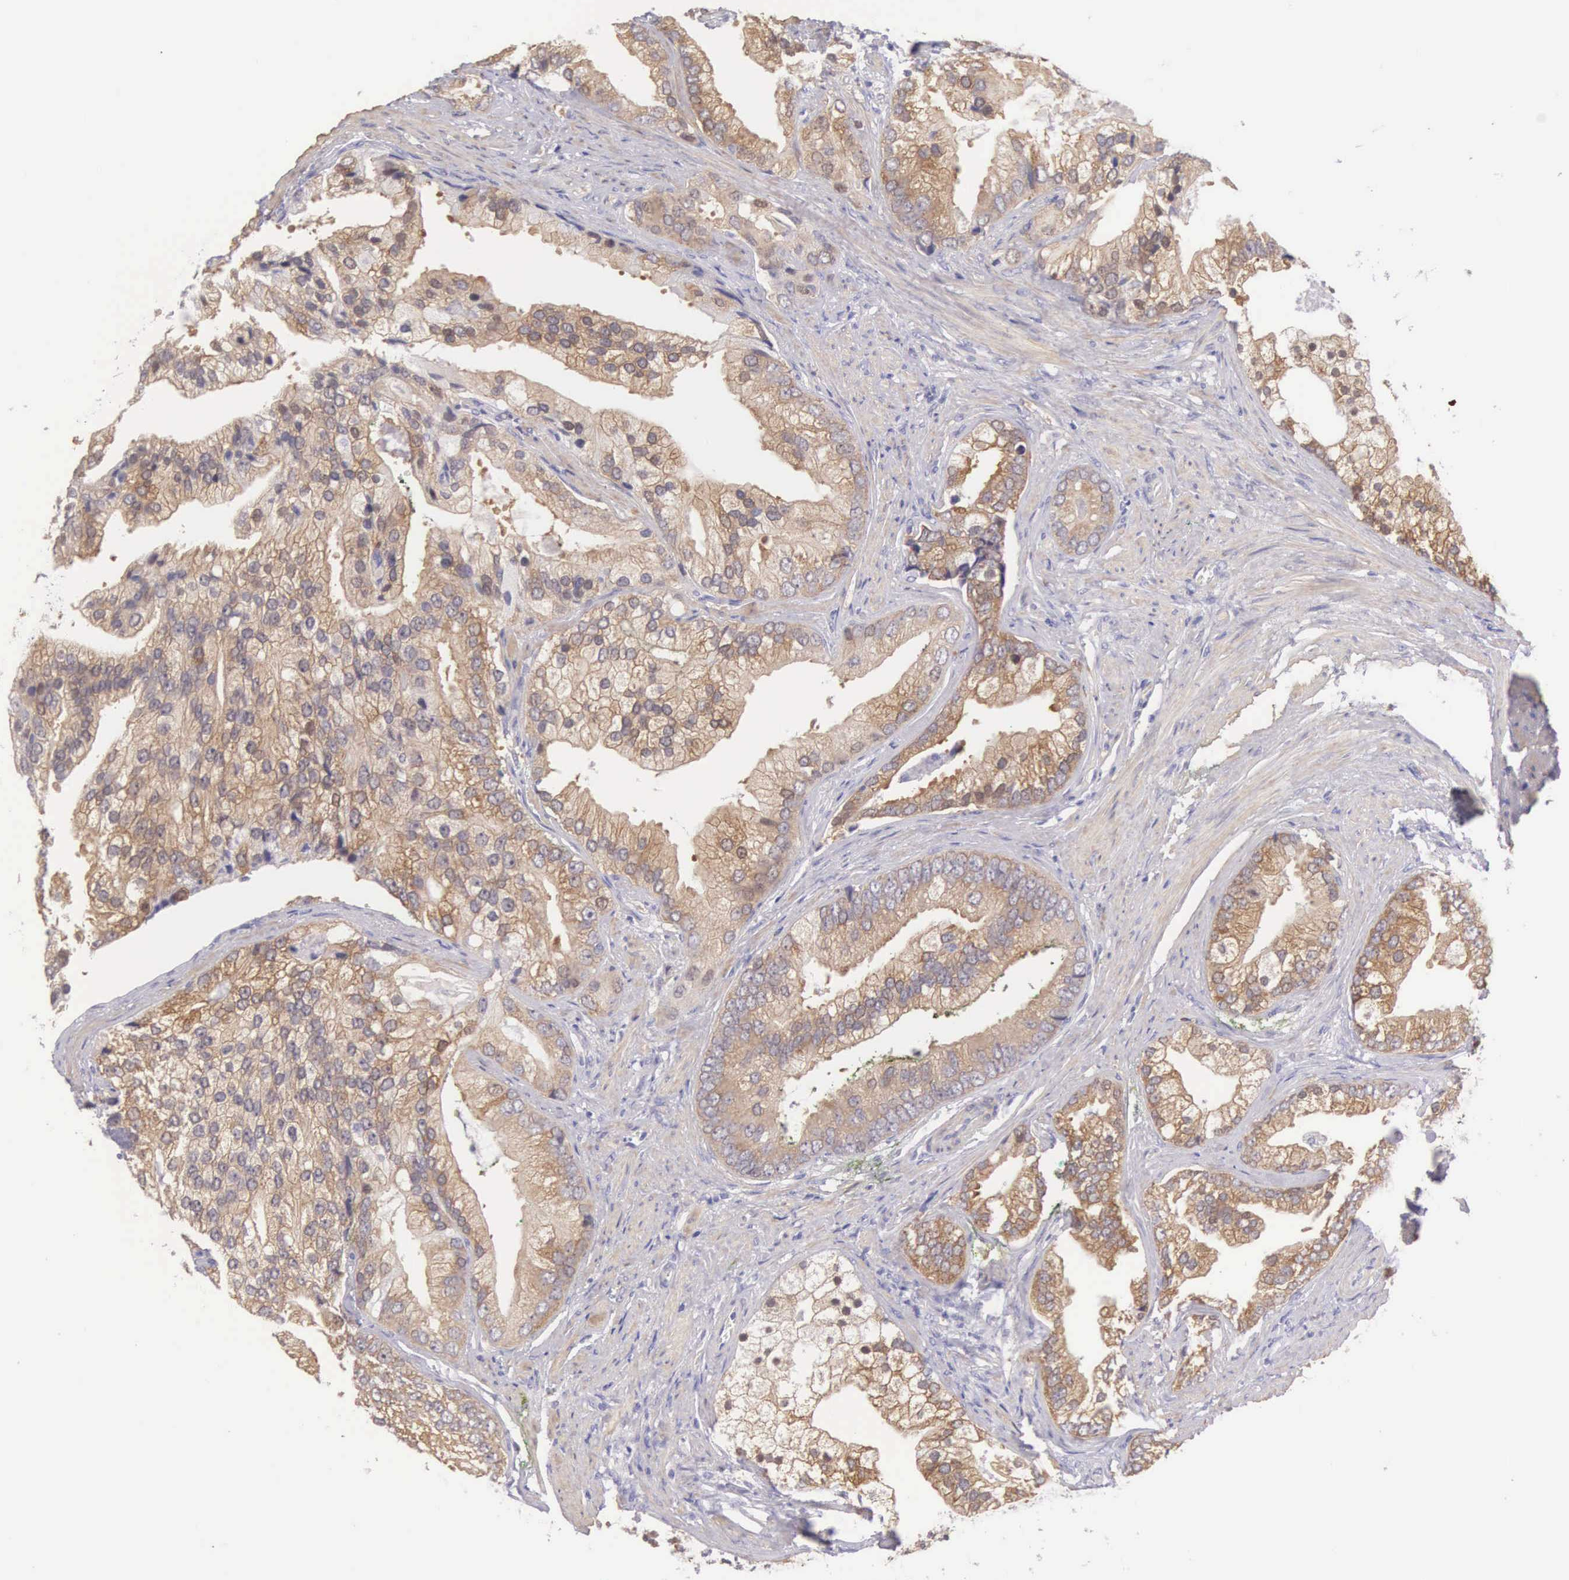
{"staining": {"intensity": "moderate", "quantity": ">75%", "location": "cytoplasmic/membranous"}, "tissue": "prostate cancer", "cell_type": "Tumor cells", "image_type": "cancer", "snomed": [{"axis": "morphology", "description": "Adenocarcinoma, Low grade"}, {"axis": "topography", "description": "Prostate"}], "caption": "Human prostate cancer stained for a protein (brown) reveals moderate cytoplasmic/membranous positive staining in approximately >75% of tumor cells.", "gene": "ARFGAP3", "patient": {"sex": "male", "age": 71}}